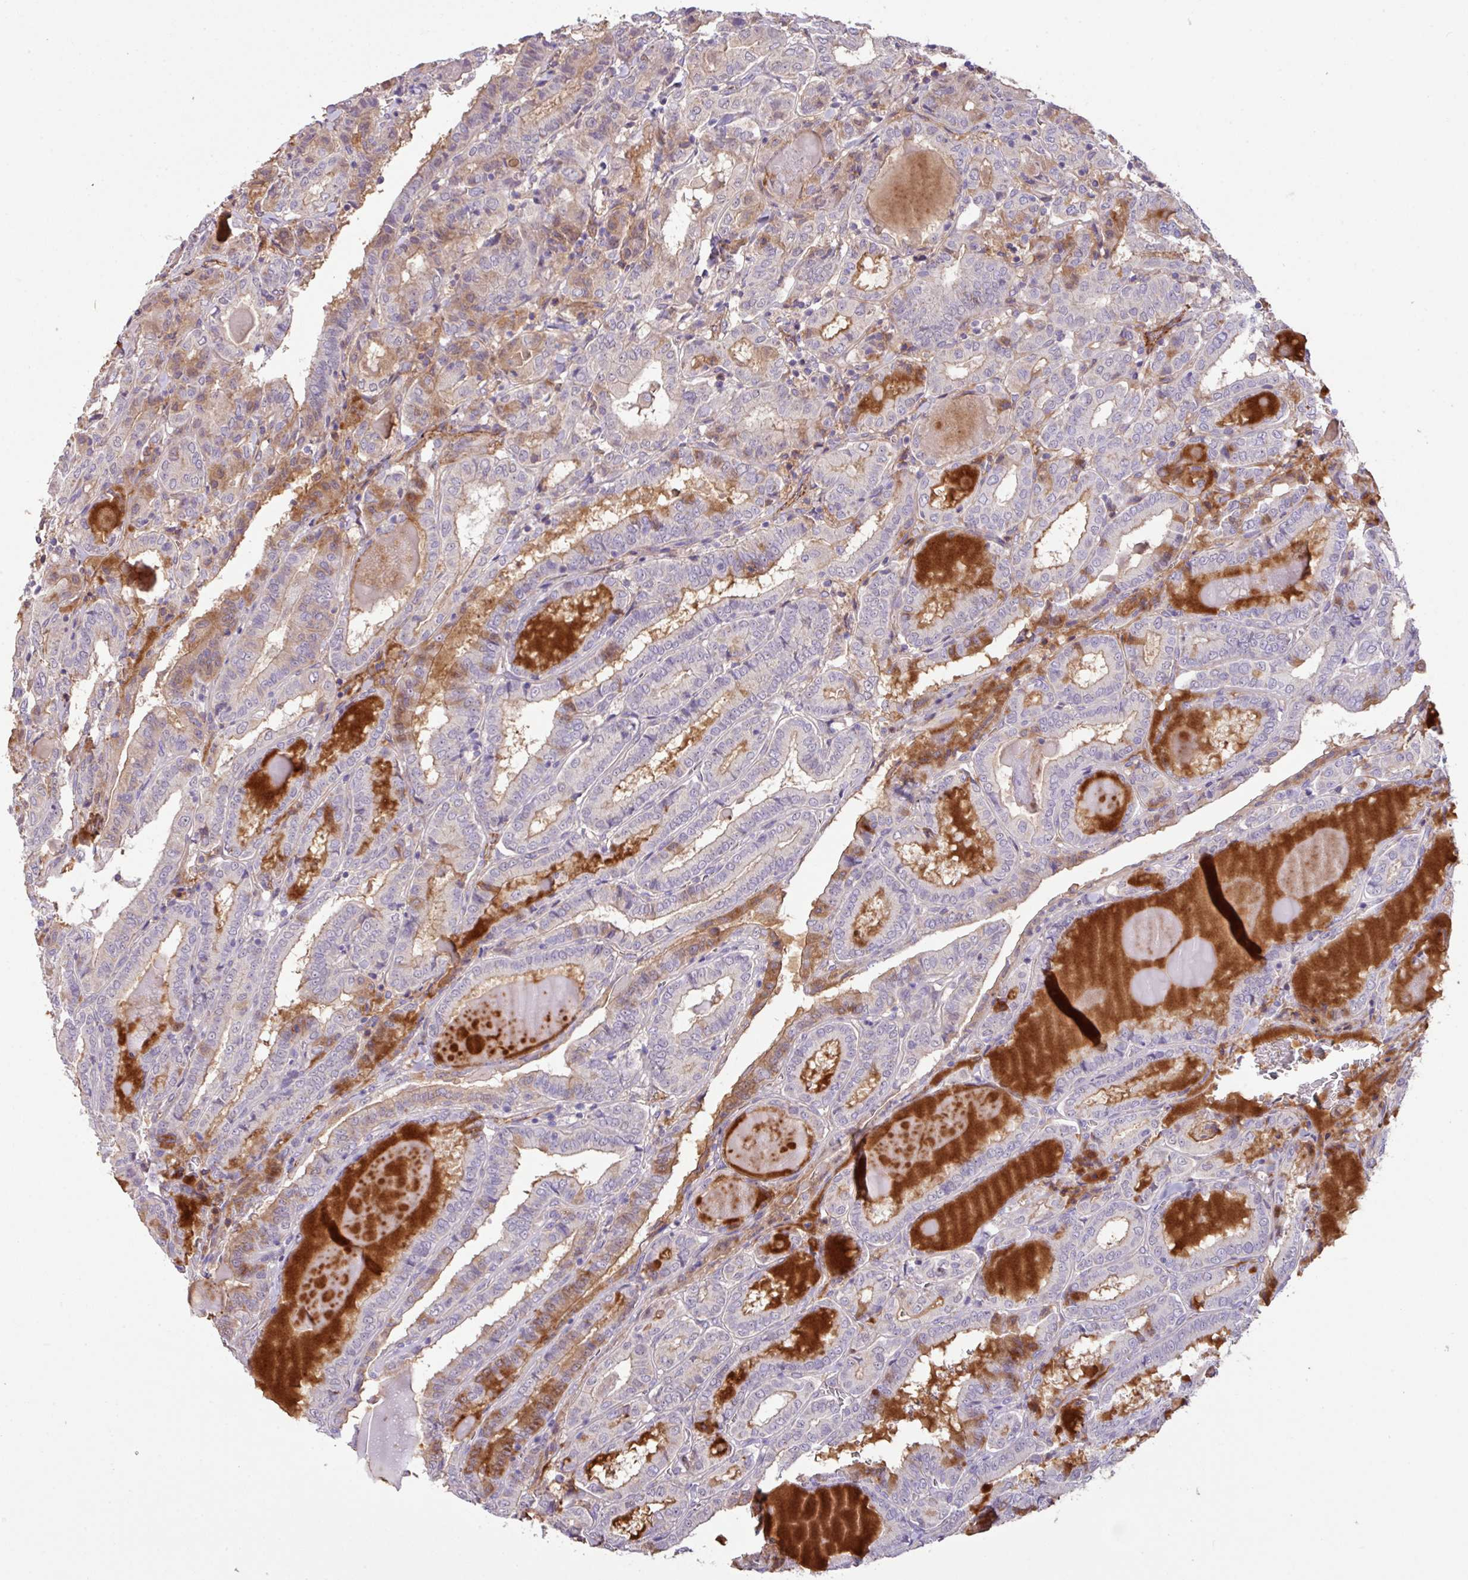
{"staining": {"intensity": "moderate", "quantity": "<25%", "location": "cytoplasmic/membranous"}, "tissue": "thyroid cancer", "cell_type": "Tumor cells", "image_type": "cancer", "snomed": [{"axis": "morphology", "description": "Papillary adenocarcinoma, NOS"}, {"axis": "topography", "description": "Thyroid gland"}], "caption": "Brown immunohistochemical staining in human thyroid cancer reveals moderate cytoplasmic/membranous expression in approximately <25% of tumor cells. (DAB (3,3'-diaminobenzidine) IHC, brown staining for protein, blue staining for nuclei).", "gene": "LRRC53", "patient": {"sex": "female", "age": 72}}